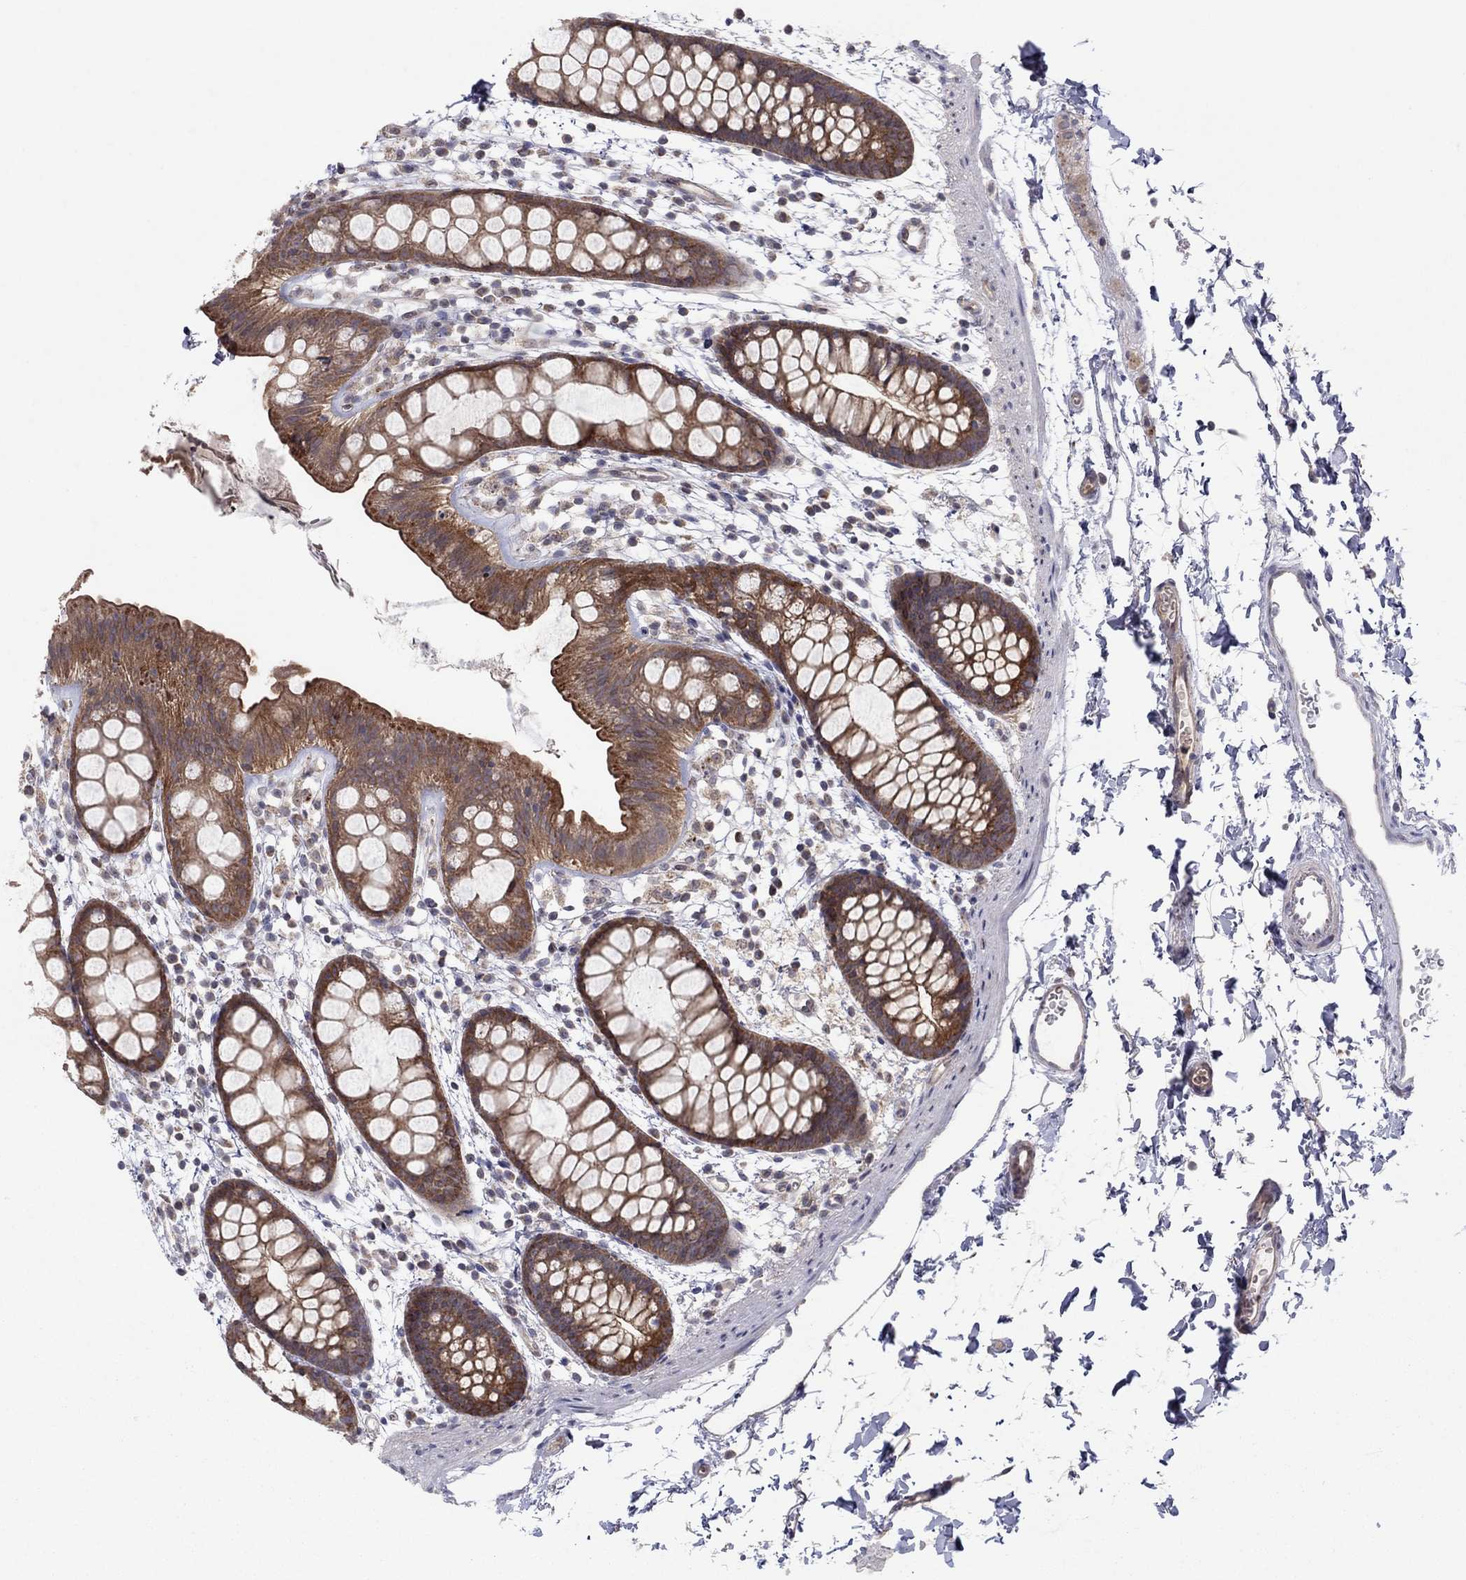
{"staining": {"intensity": "moderate", "quantity": ">75%", "location": "cytoplasmic/membranous"}, "tissue": "rectum", "cell_type": "Glandular cells", "image_type": "normal", "snomed": [{"axis": "morphology", "description": "Normal tissue, NOS"}, {"axis": "topography", "description": "Rectum"}], "caption": "An IHC micrograph of benign tissue is shown. Protein staining in brown shows moderate cytoplasmic/membranous positivity in rectum within glandular cells. The staining is performed using DAB brown chromogen to label protein expression. The nuclei are counter-stained blue using hematoxylin.", "gene": "CRACDL", "patient": {"sex": "male", "age": 57}}